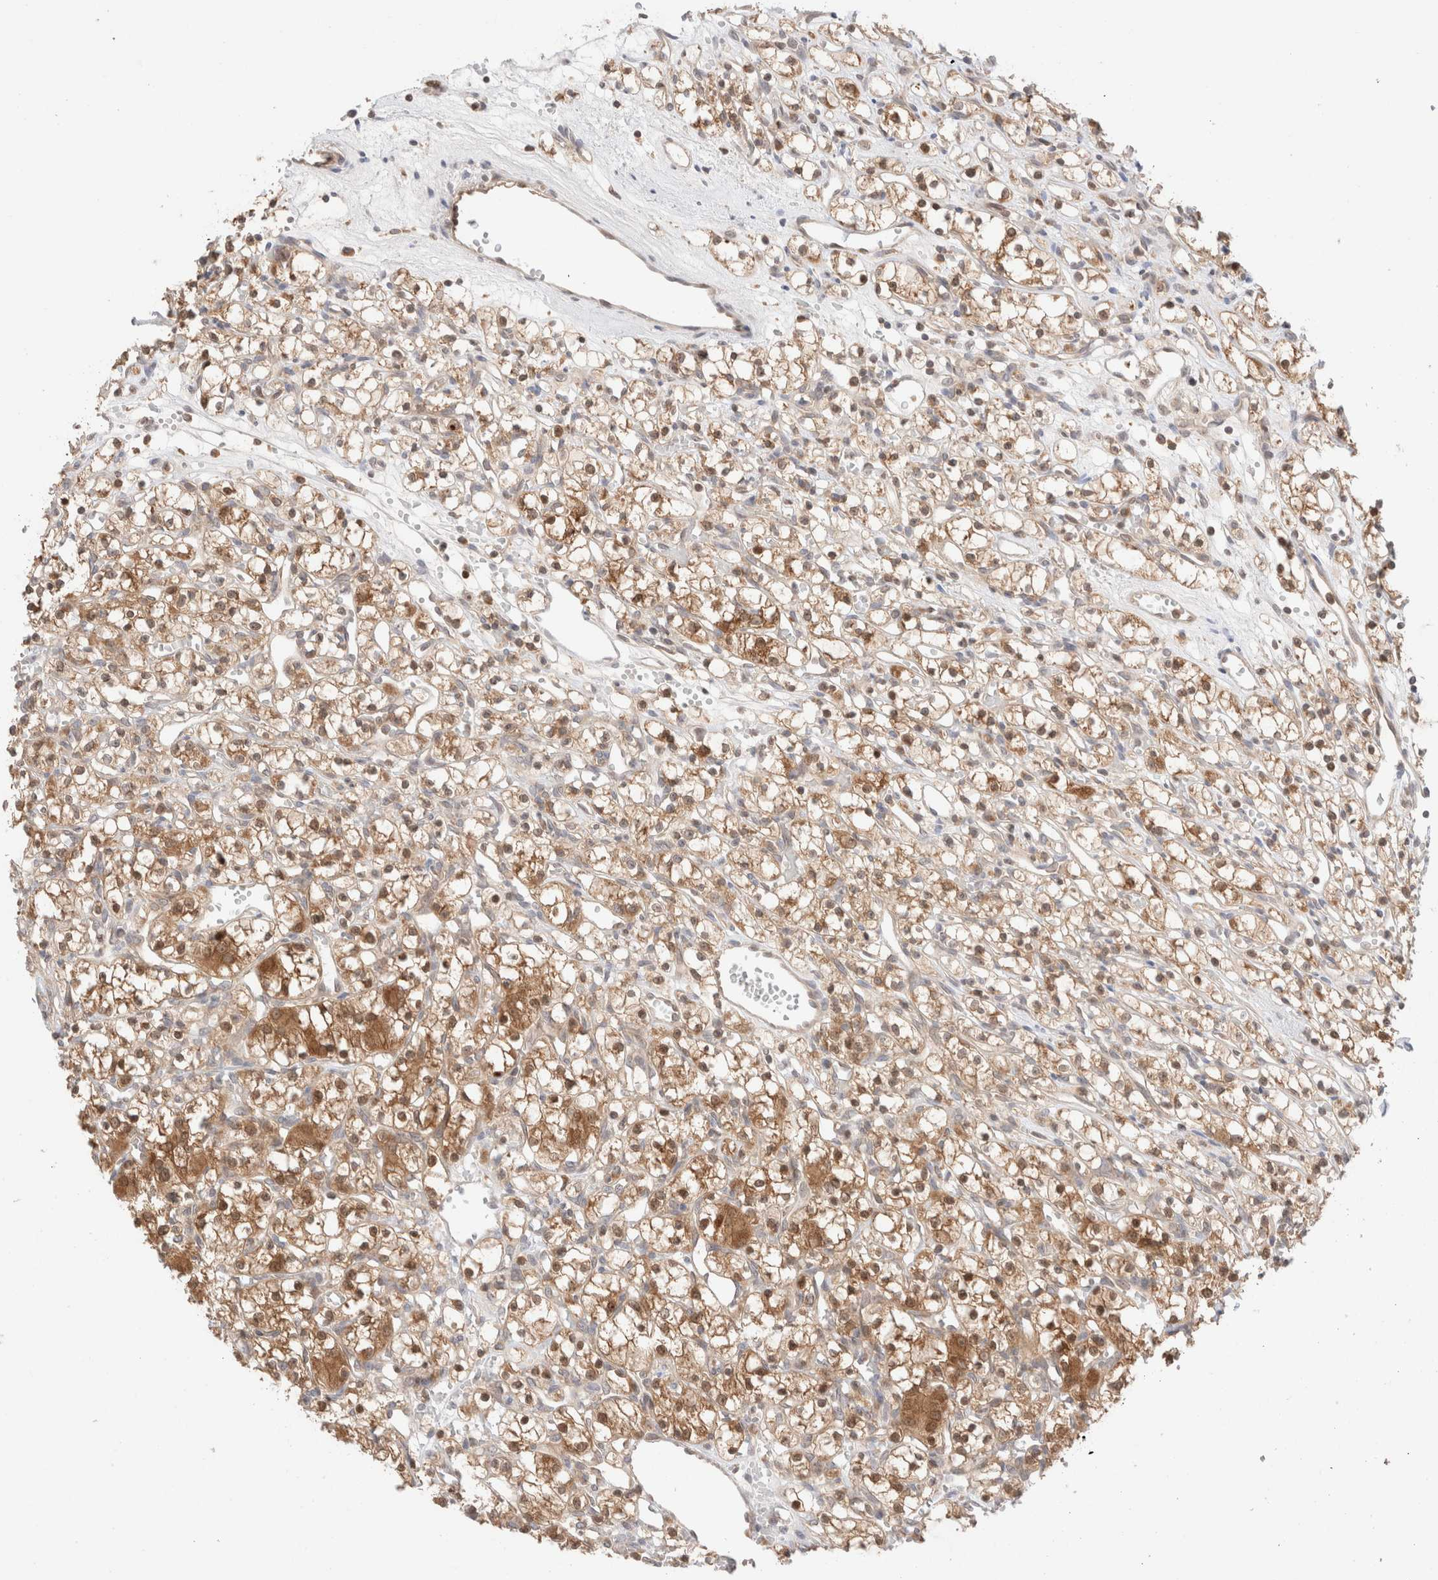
{"staining": {"intensity": "moderate", "quantity": ">75%", "location": "cytoplasmic/membranous"}, "tissue": "renal cancer", "cell_type": "Tumor cells", "image_type": "cancer", "snomed": [{"axis": "morphology", "description": "Adenocarcinoma, NOS"}, {"axis": "topography", "description": "Kidney"}], "caption": "There is medium levels of moderate cytoplasmic/membranous positivity in tumor cells of renal cancer, as demonstrated by immunohistochemical staining (brown color).", "gene": "XKR4", "patient": {"sex": "female", "age": 59}}